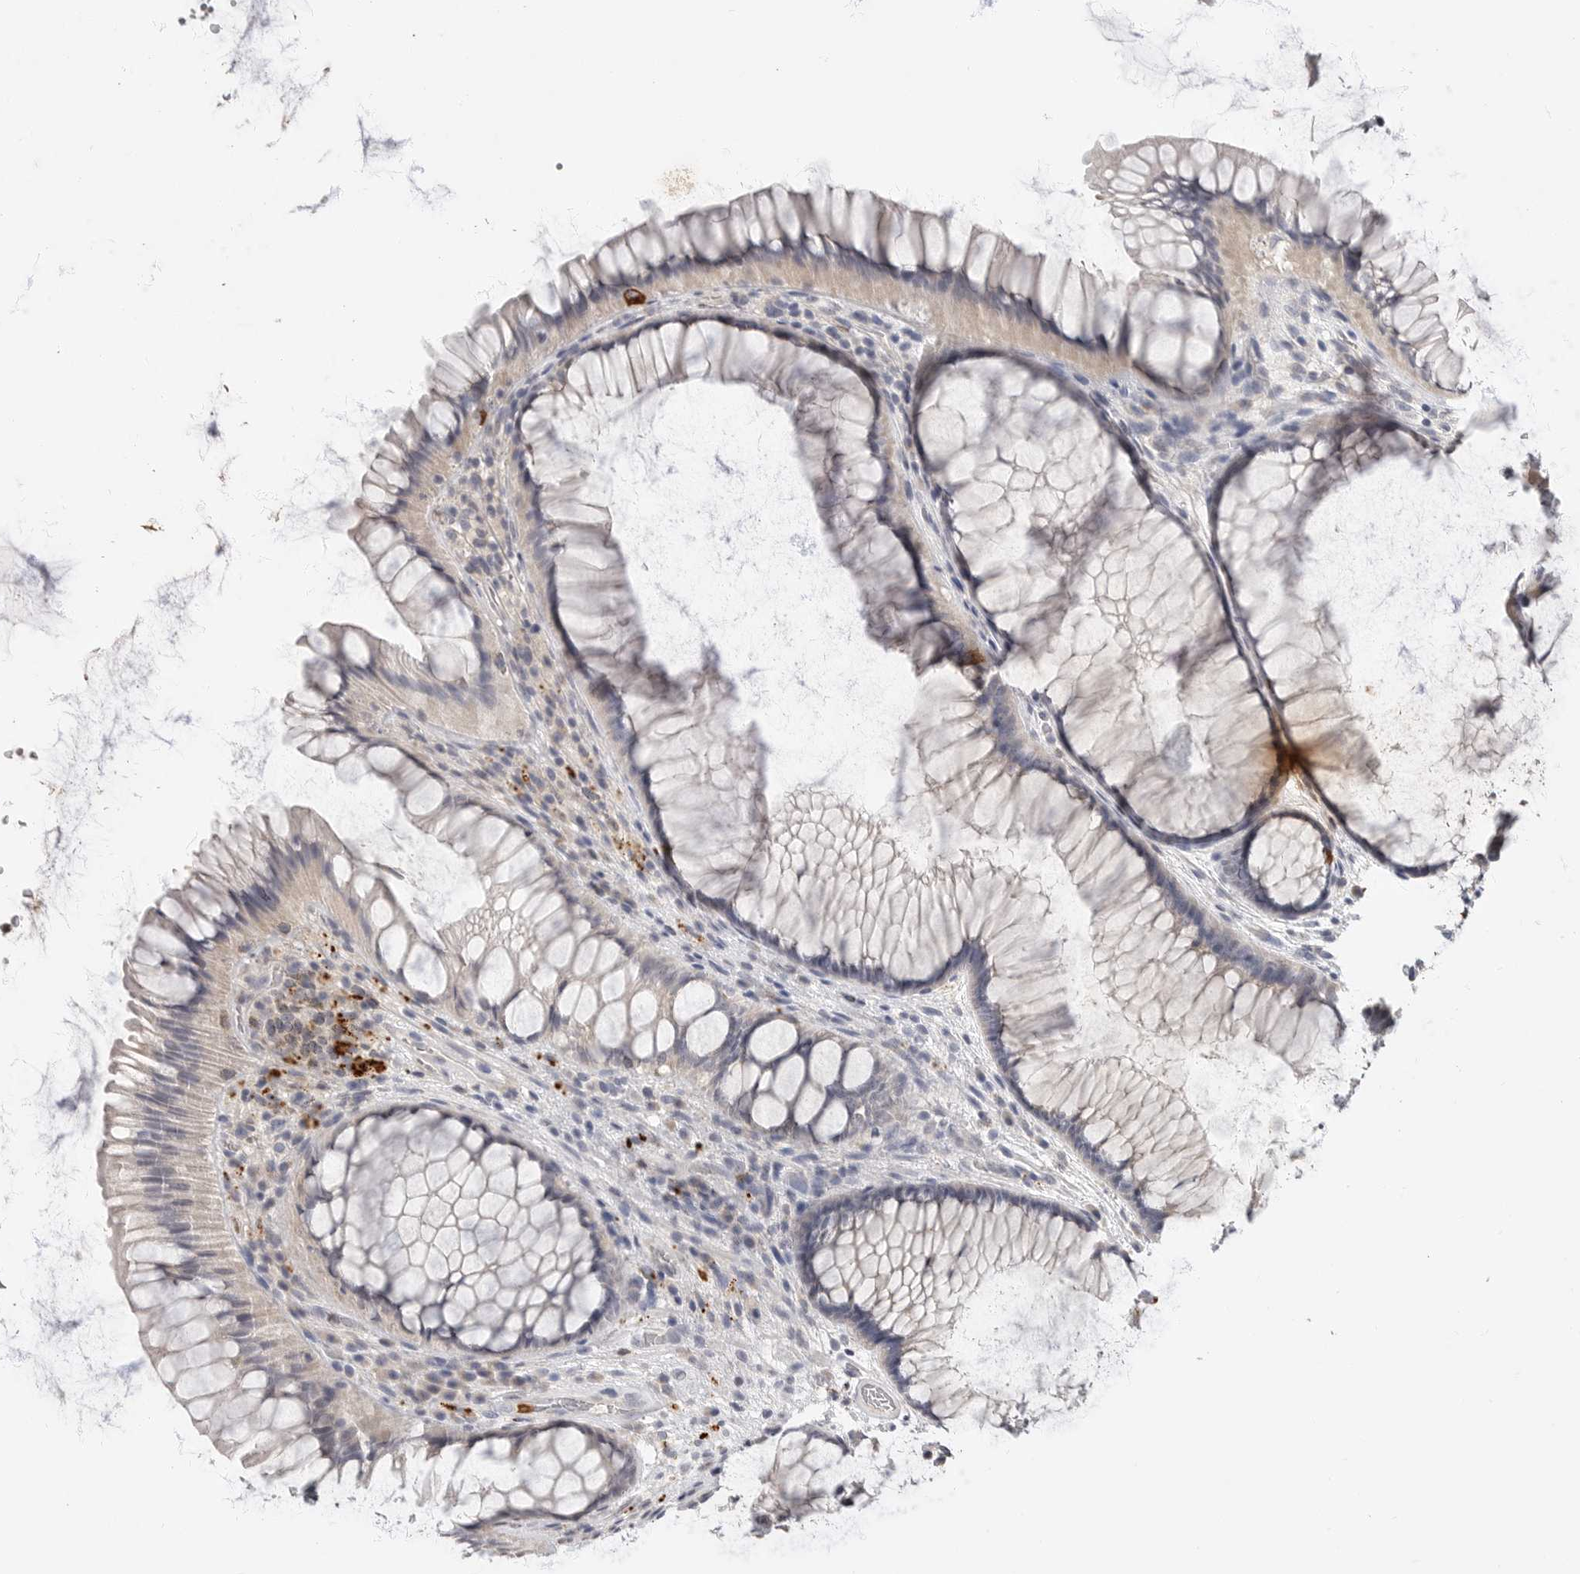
{"staining": {"intensity": "negative", "quantity": "none", "location": "none"}, "tissue": "rectum", "cell_type": "Glandular cells", "image_type": "normal", "snomed": [{"axis": "morphology", "description": "Normal tissue, NOS"}, {"axis": "topography", "description": "Rectum"}], "caption": "The immunohistochemistry micrograph has no significant expression in glandular cells of rectum. (Stains: DAB immunohistochemistry with hematoxylin counter stain, Microscopy: brightfield microscopy at high magnification).", "gene": "LTBR", "patient": {"sex": "male", "age": 51}}